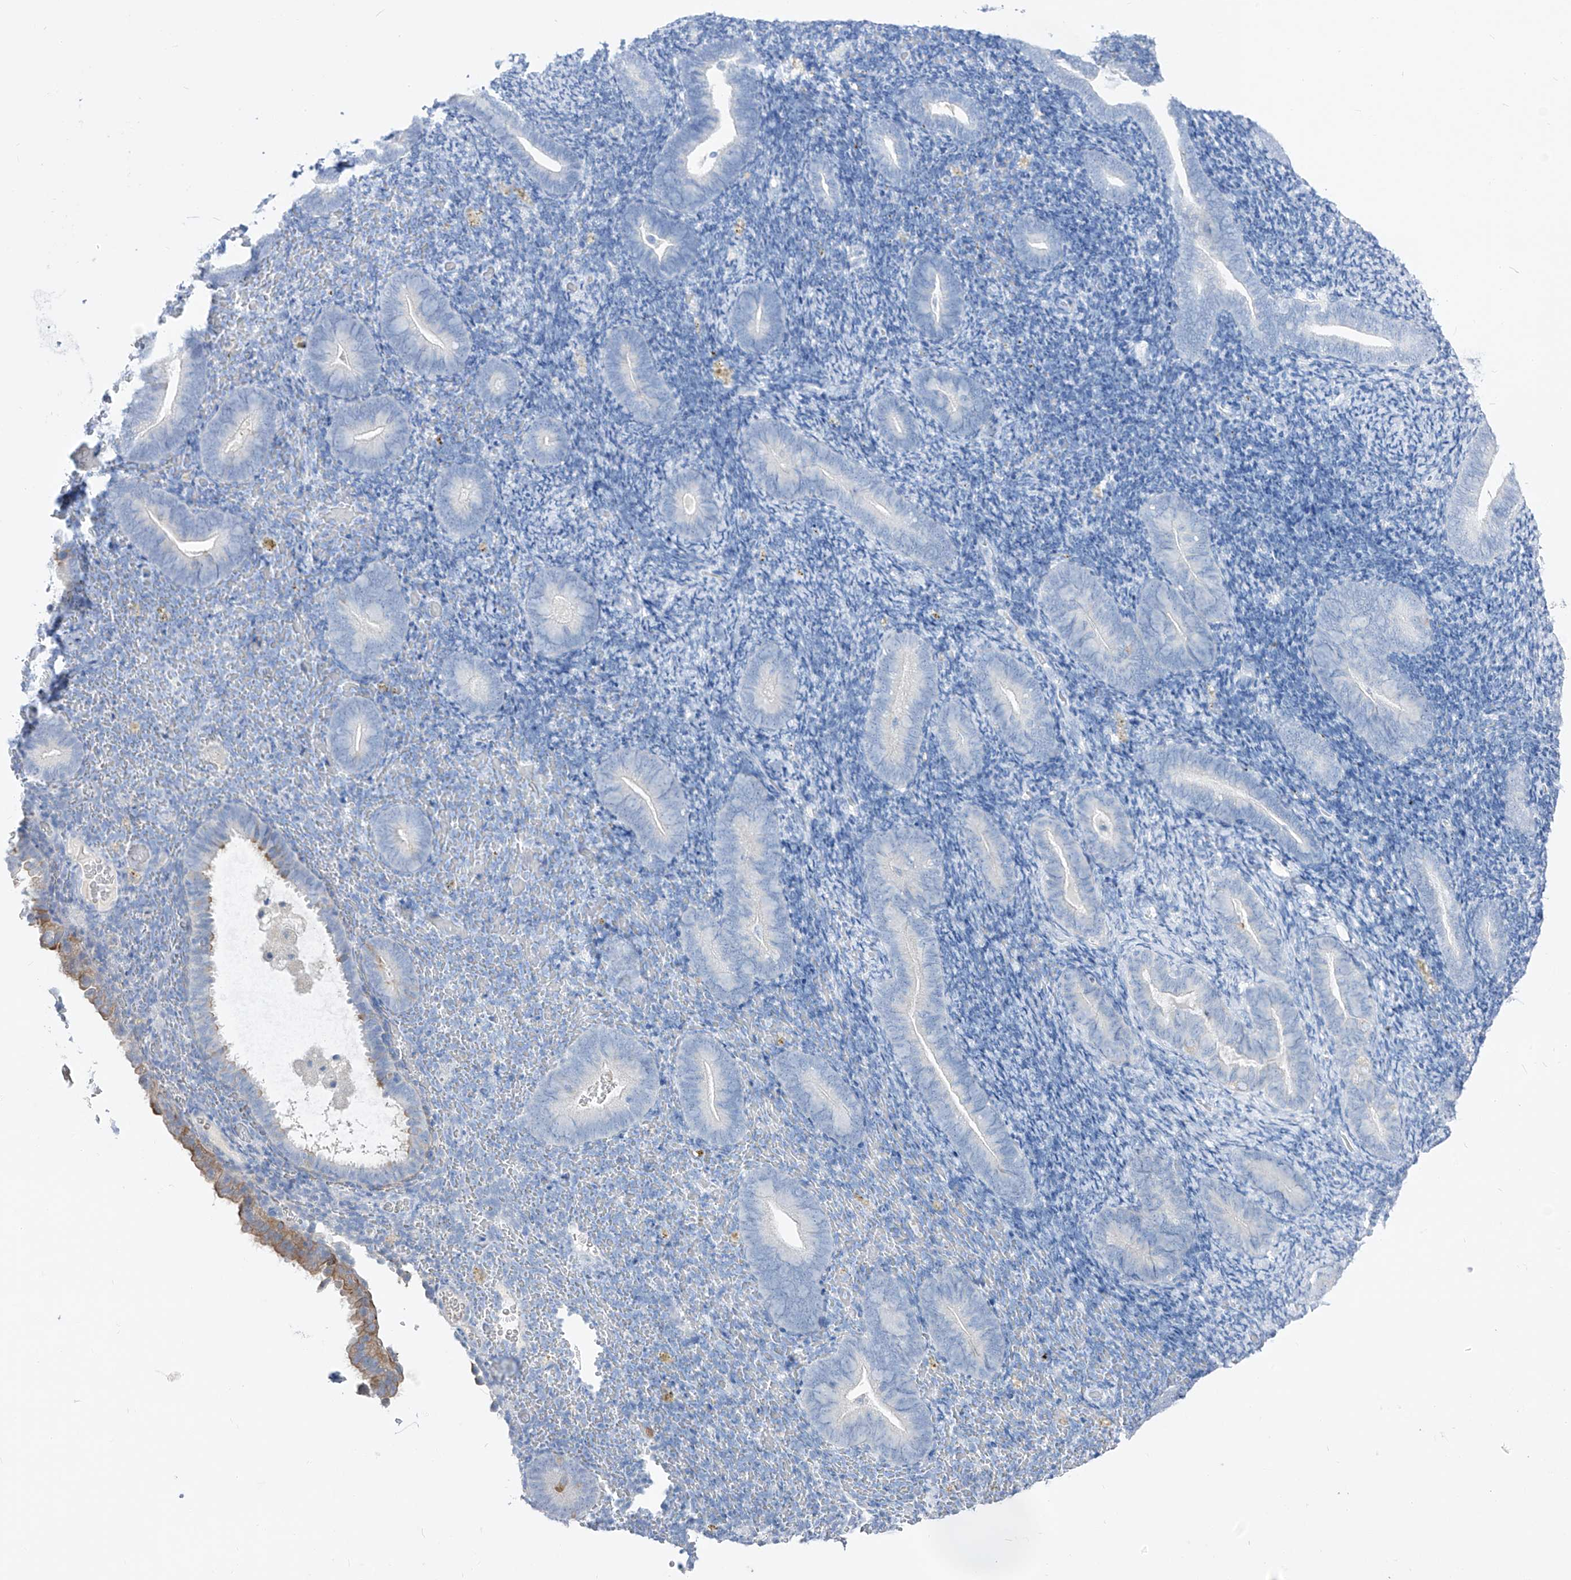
{"staining": {"intensity": "negative", "quantity": "none", "location": "none"}, "tissue": "endometrium", "cell_type": "Cells in endometrial stroma", "image_type": "normal", "snomed": [{"axis": "morphology", "description": "Normal tissue, NOS"}, {"axis": "topography", "description": "Endometrium"}], "caption": "Immunohistochemical staining of benign human endometrium demonstrates no significant positivity in cells in endometrial stroma.", "gene": "FRS3", "patient": {"sex": "female", "age": 51}}